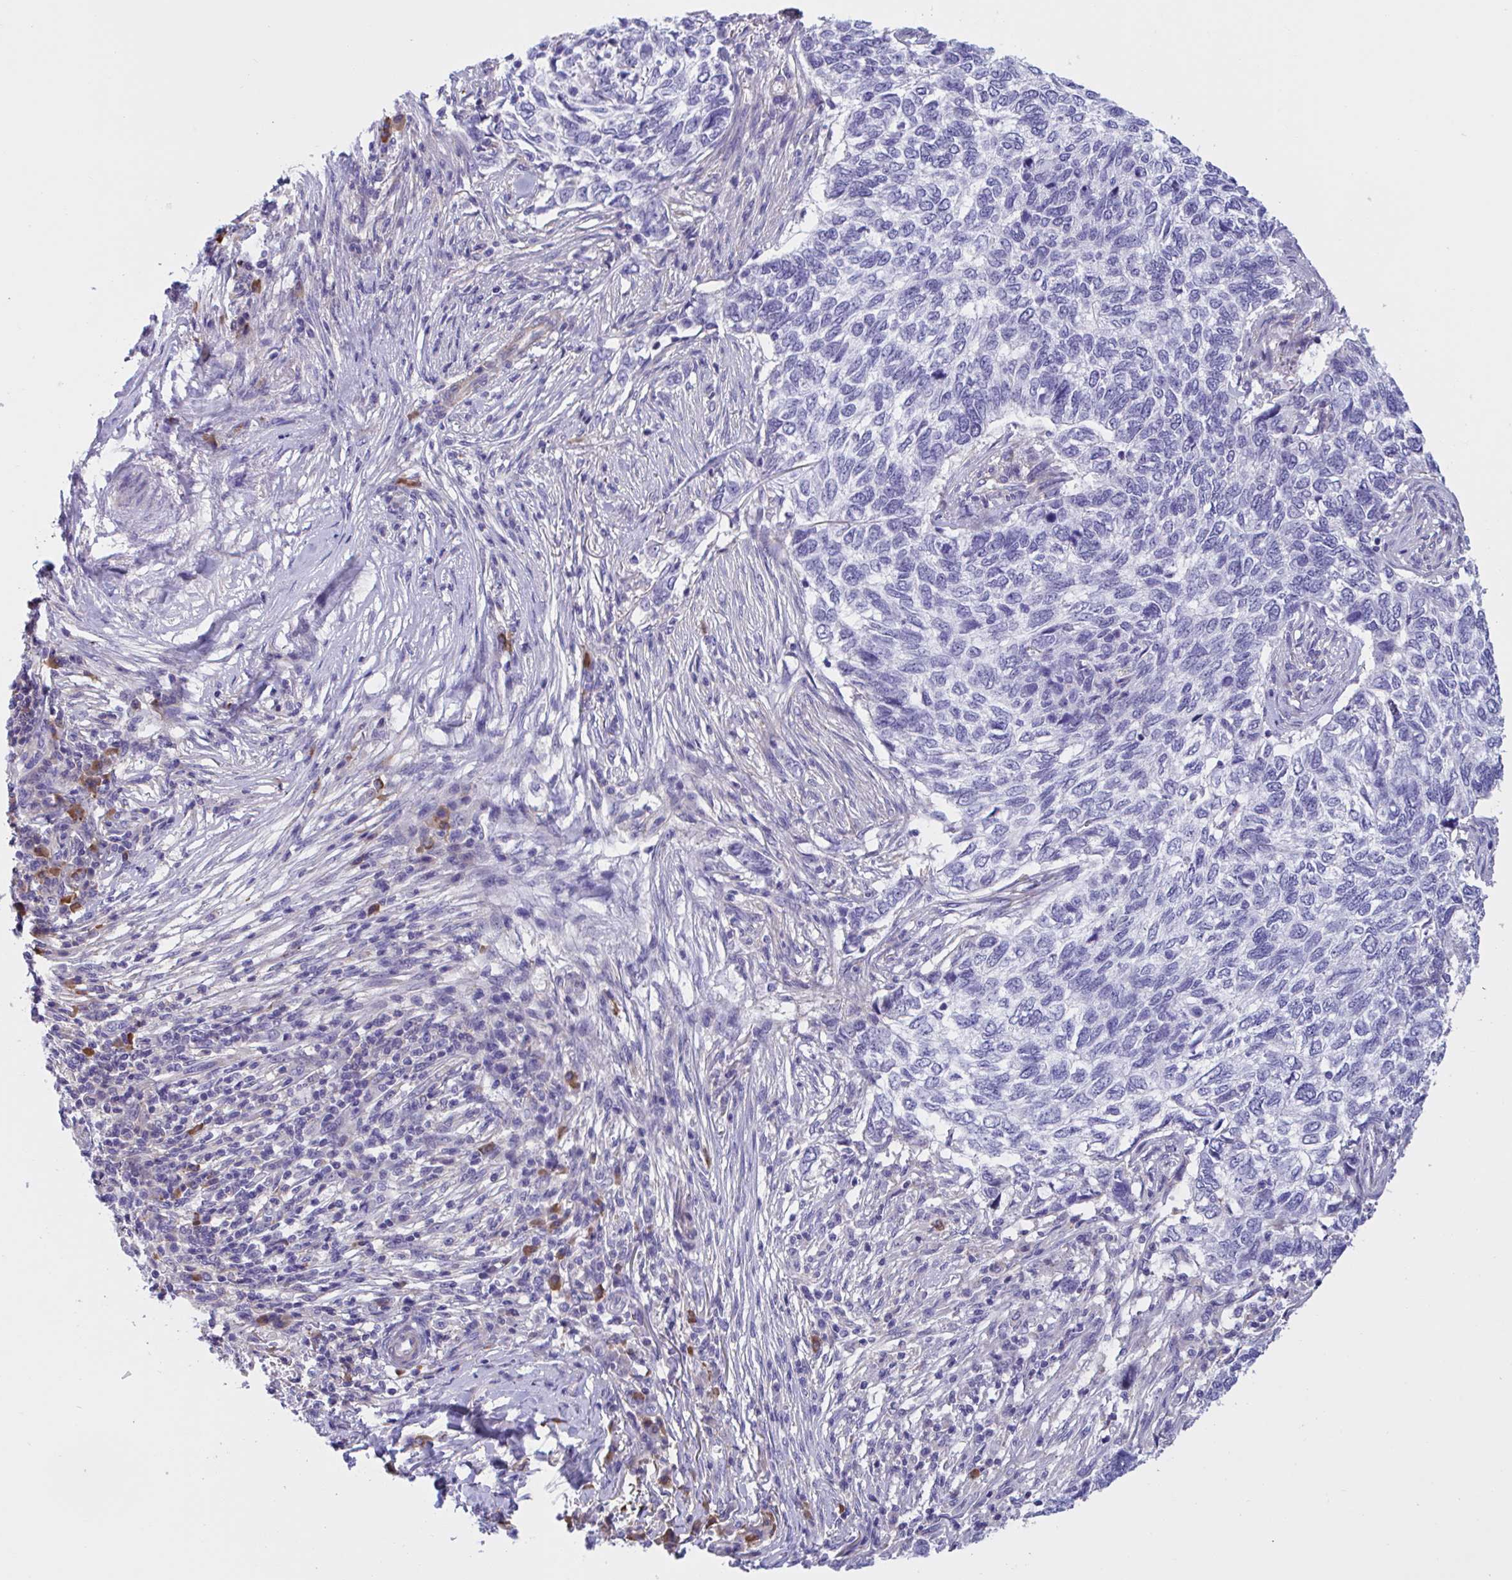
{"staining": {"intensity": "negative", "quantity": "none", "location": "none"}, "tissue": "skin cancer", "cell_type": "Tumor cells", "image_type": "cancer", "snomed": [{"axis": "morphology", "description": "Basal cell carcinoma"}, {"axis": "topography", "description": "Skin"}], "caption": "Immunohistochemical staining of human skin cancer (basal cell carcinoma) demonstrates no significant staining in tumor cells.", "gene": "MS4A14", "patient": {"sex": "female", "age": 65}}